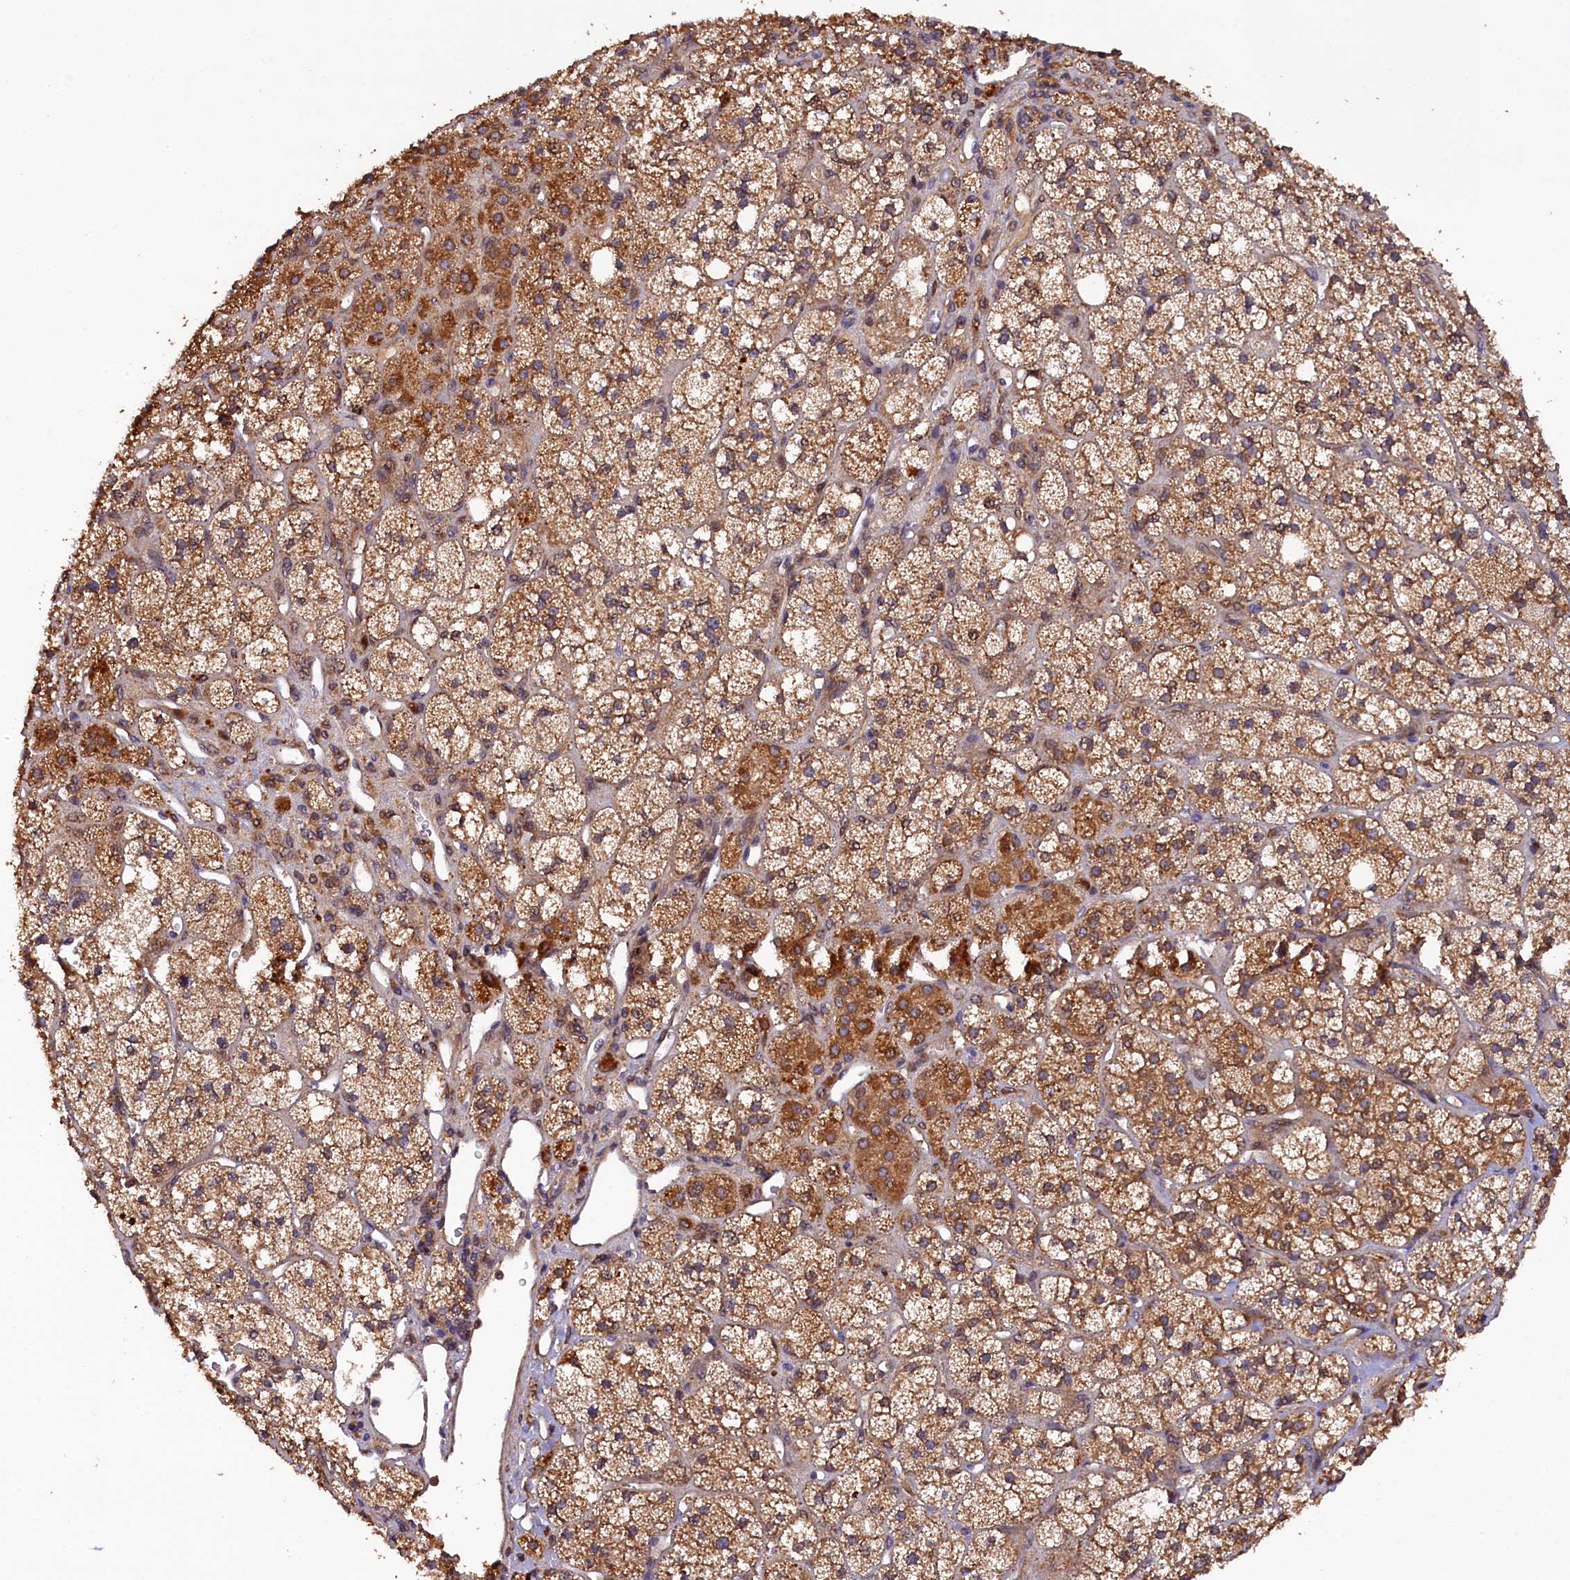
{"staining": {"intensity": "moderate", "quantity": ">75%", "location": "cytoplasmic/membranous"}, "tissue": "adrenal gland", "cell_type": "Glandular cells", "image_type": "normal", "snomed": [{"axis": "morphology", "description": "Normal tissue, NOS"}, {"axis": "topography", "description": "Adrenal gland"}], "caption": "Moderate cytoplasmic/membranous expression is identified in approximately >75% of glandular cells in normal adrenal gland.", "gene": "KLC2", "patient": {"sex": "male", "age": 61}}